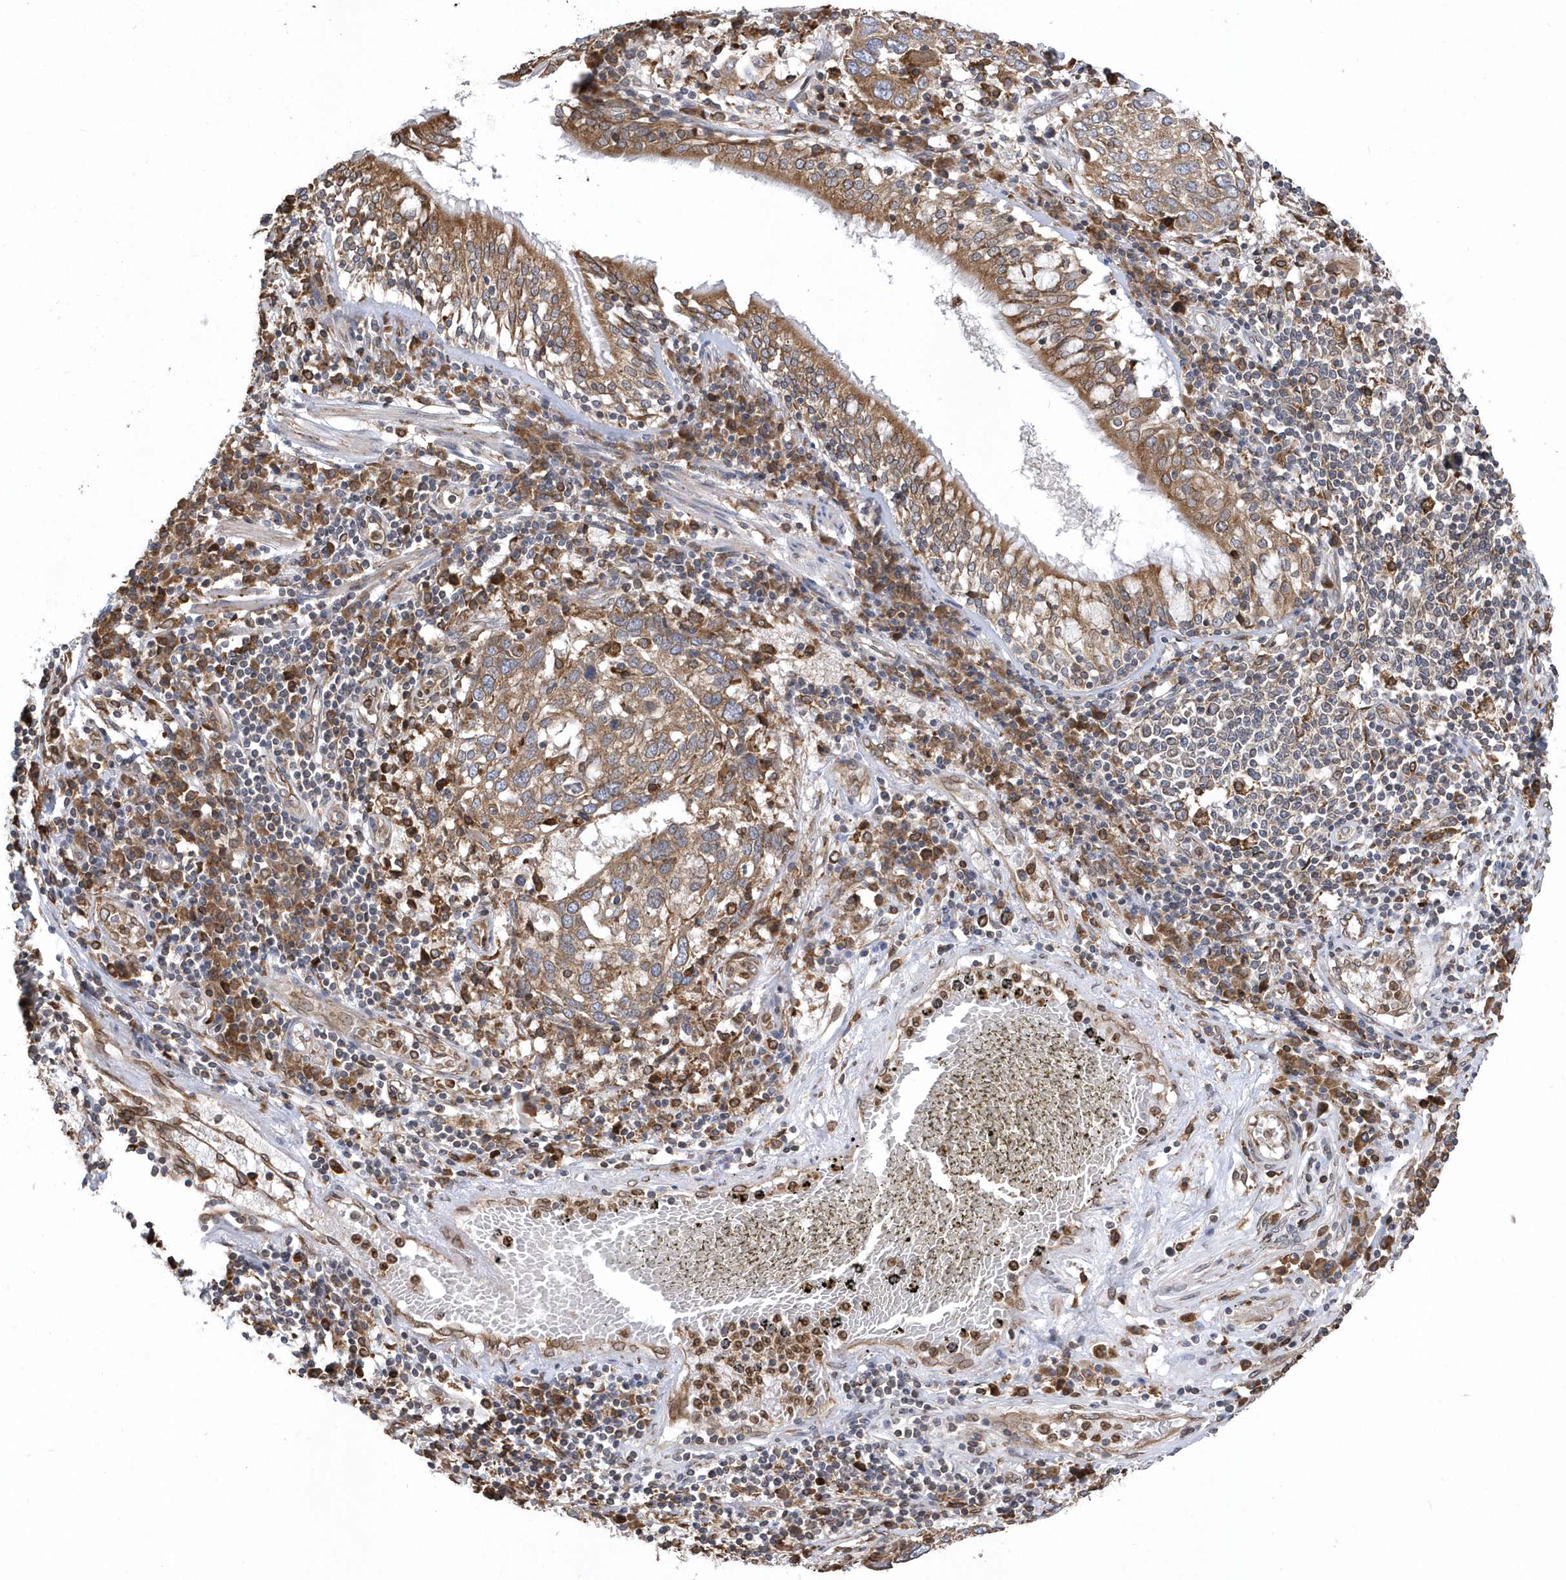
{"staining": {"intensity": "moderate", "quantity": ">75%", "location": "cytoplasmic/membranous"}, "tissue": "lung cancer", "cell_type": "Tumor cells", "image_type": "cancer", "snomed": [{"axis": "morphology", "description": "Squamous cell carcinoma, NOS"}, {"axis": "topography", "description": "Lung"}], "caption": "The micrograph exhibits immunohistochemical staining of lung cancer (squamous cell carcinoma). There is moderate cytoplasmic/membranous positivity is identified in about >75% of tumor cells.", "gene": "VAMP7", "patient": {"sex": "male", "age": 65}}